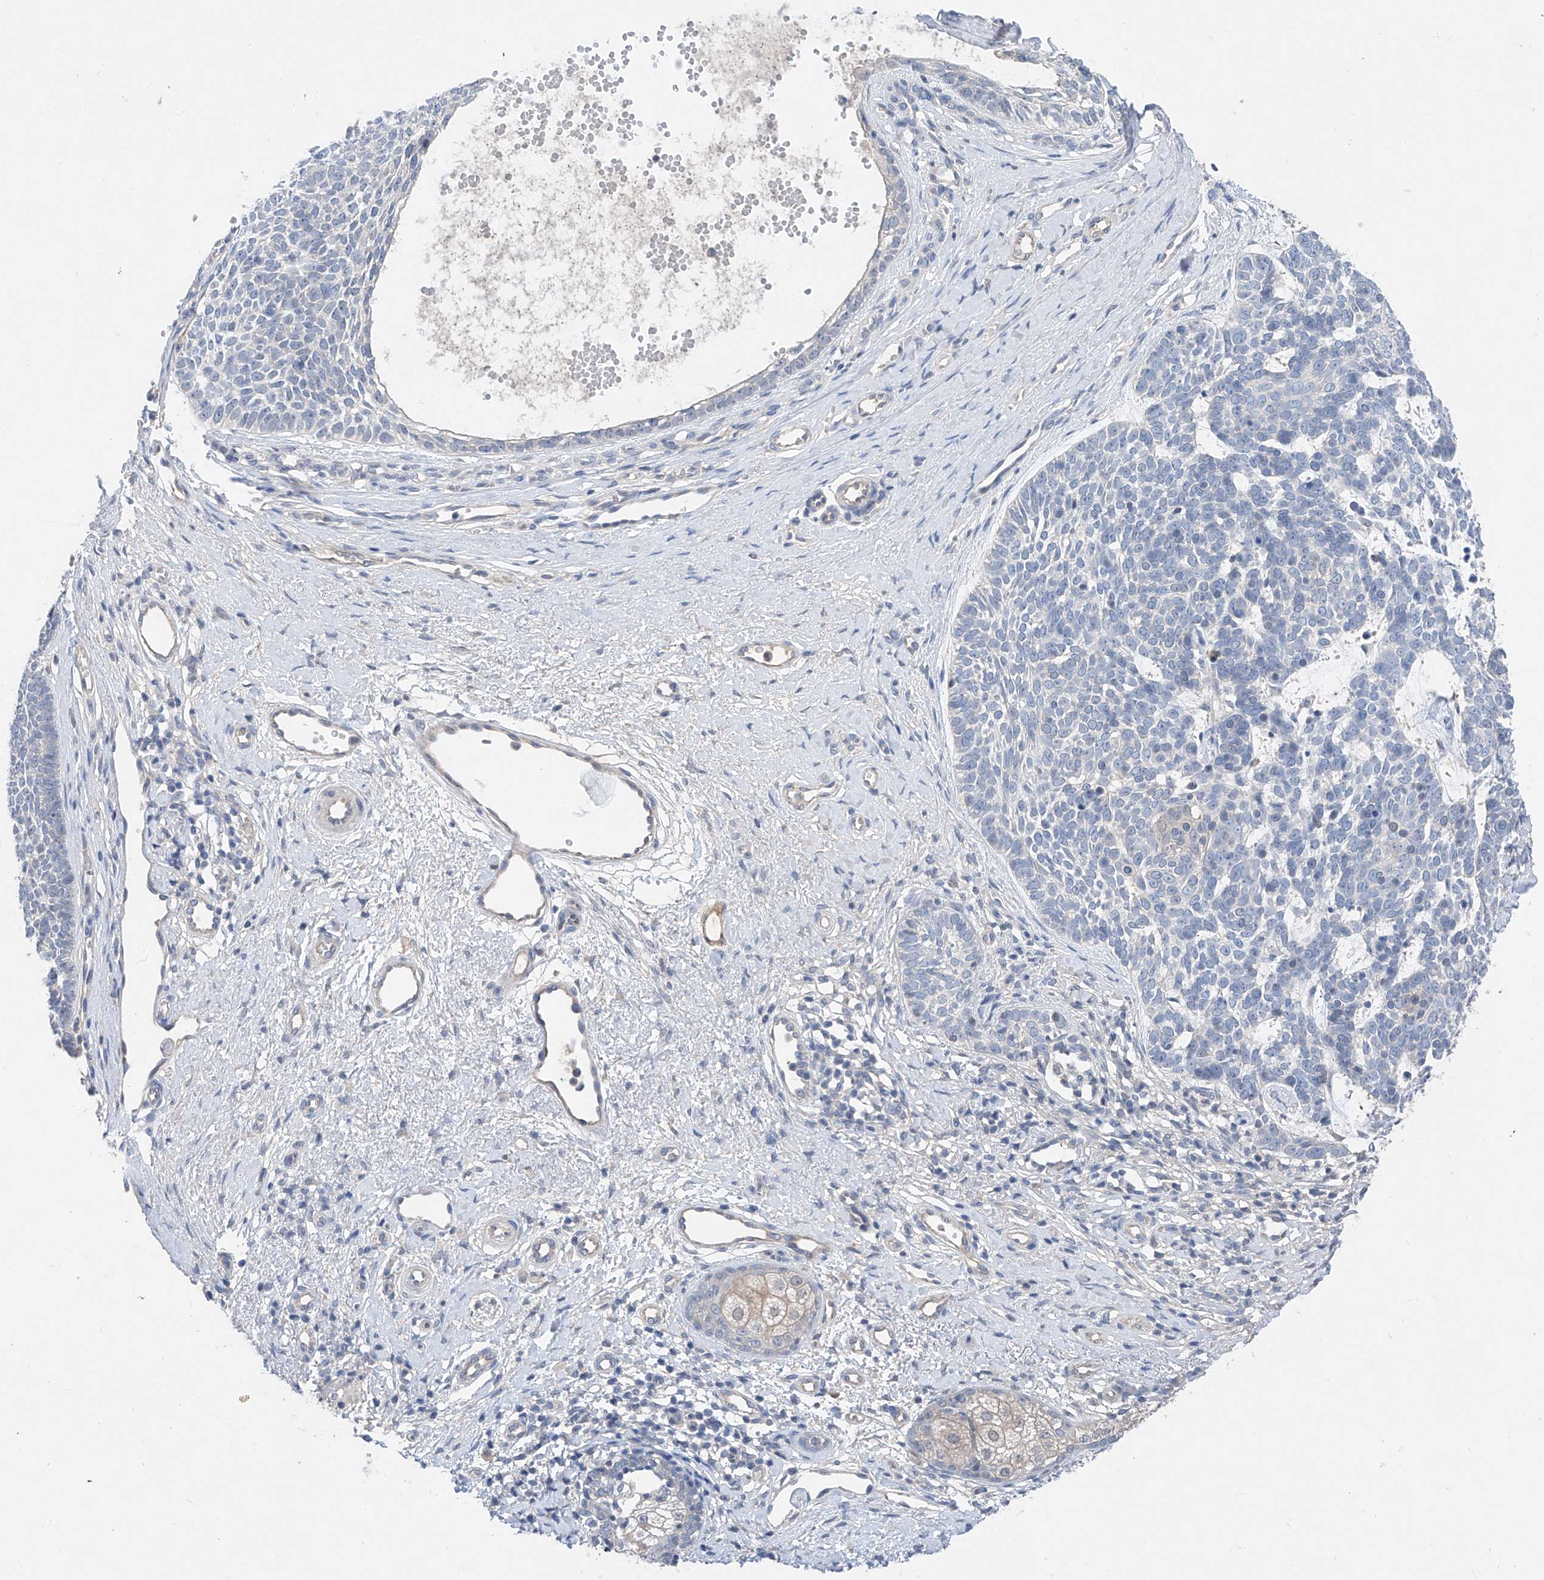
{"staining": {"intensity": "negative", "quantity": "none", "location": "none"}, "tissue": "skin cancer", "cell_type": "Tumor cells", "image_type": "cancer", "snomed": [{"axis": "morphology", "description": "Basal cell carcinoma"}, {"axis": "topography", "description": "Skin"}], "caption": "High power microscopy micrograph of an immunohistochemistry (IHC) photomicrograph of basal cell carcinoma (skin), revealing no significant expression in tumor cells.", "gene": "FUCA2", "patient": {"sex": "female", "age": 81}}